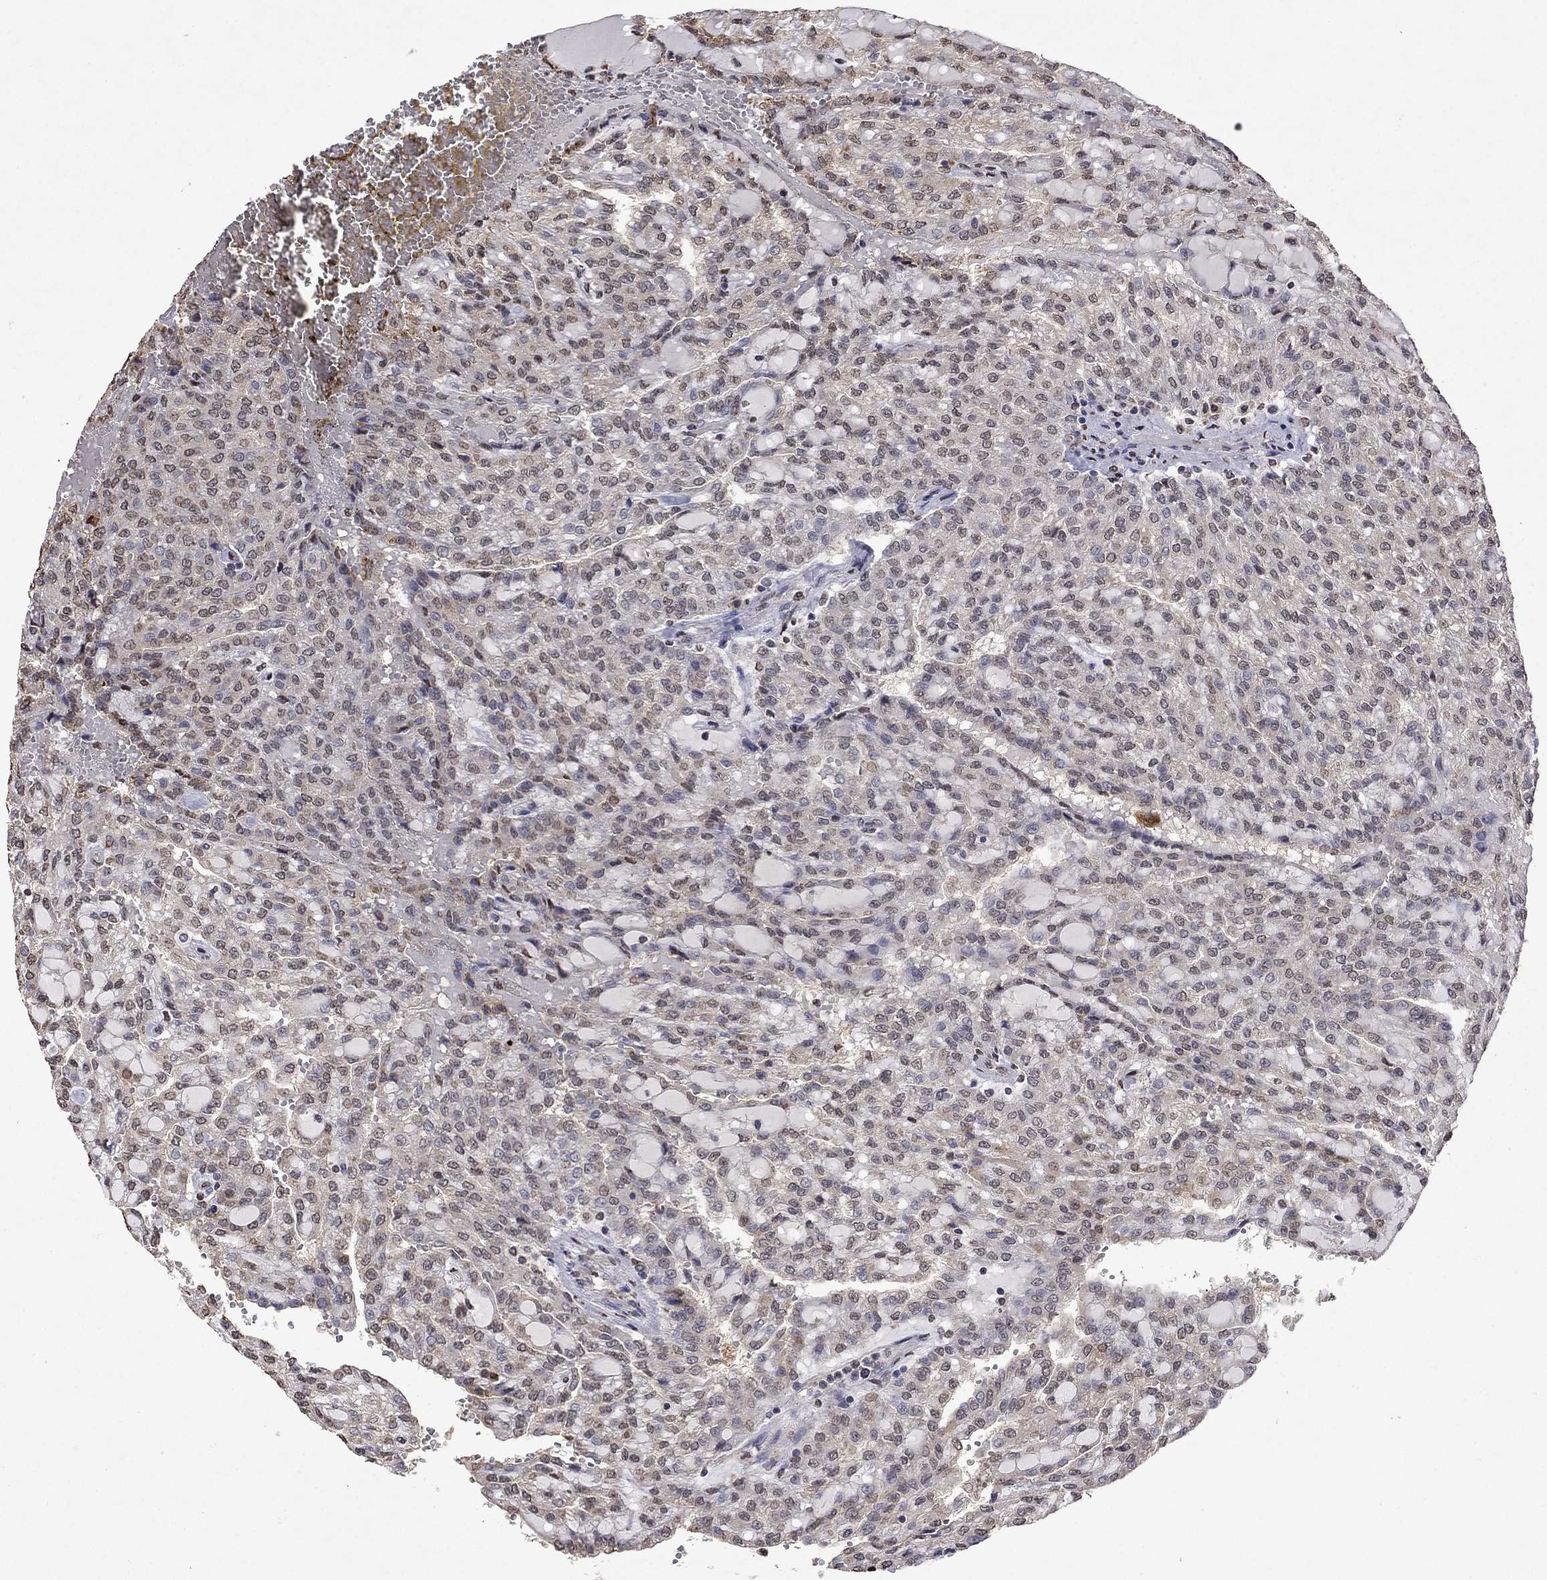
{"staining": {"intensity": "weak", "quantity": ">75%", "location": "cytoplasmic/membranous,nuclear"}, "tissue": "renal cancer", "cell_type": "Tumor cells", "image_type": "cancer", "snomed": [{"axis": "morphology", "description": "Adenocarcinoma, NOS"}, {"axis": "topography", "description": "Kidney"}], "caption": "The histopathology image reveals staining of adenocarcinoma (renal), revealing weak cytoplasmic/membranous and nuclear protein positivity (brown color) within tumor cells.", "gene": "TTC38", "patient": {"sex": "male", "age": 63}}